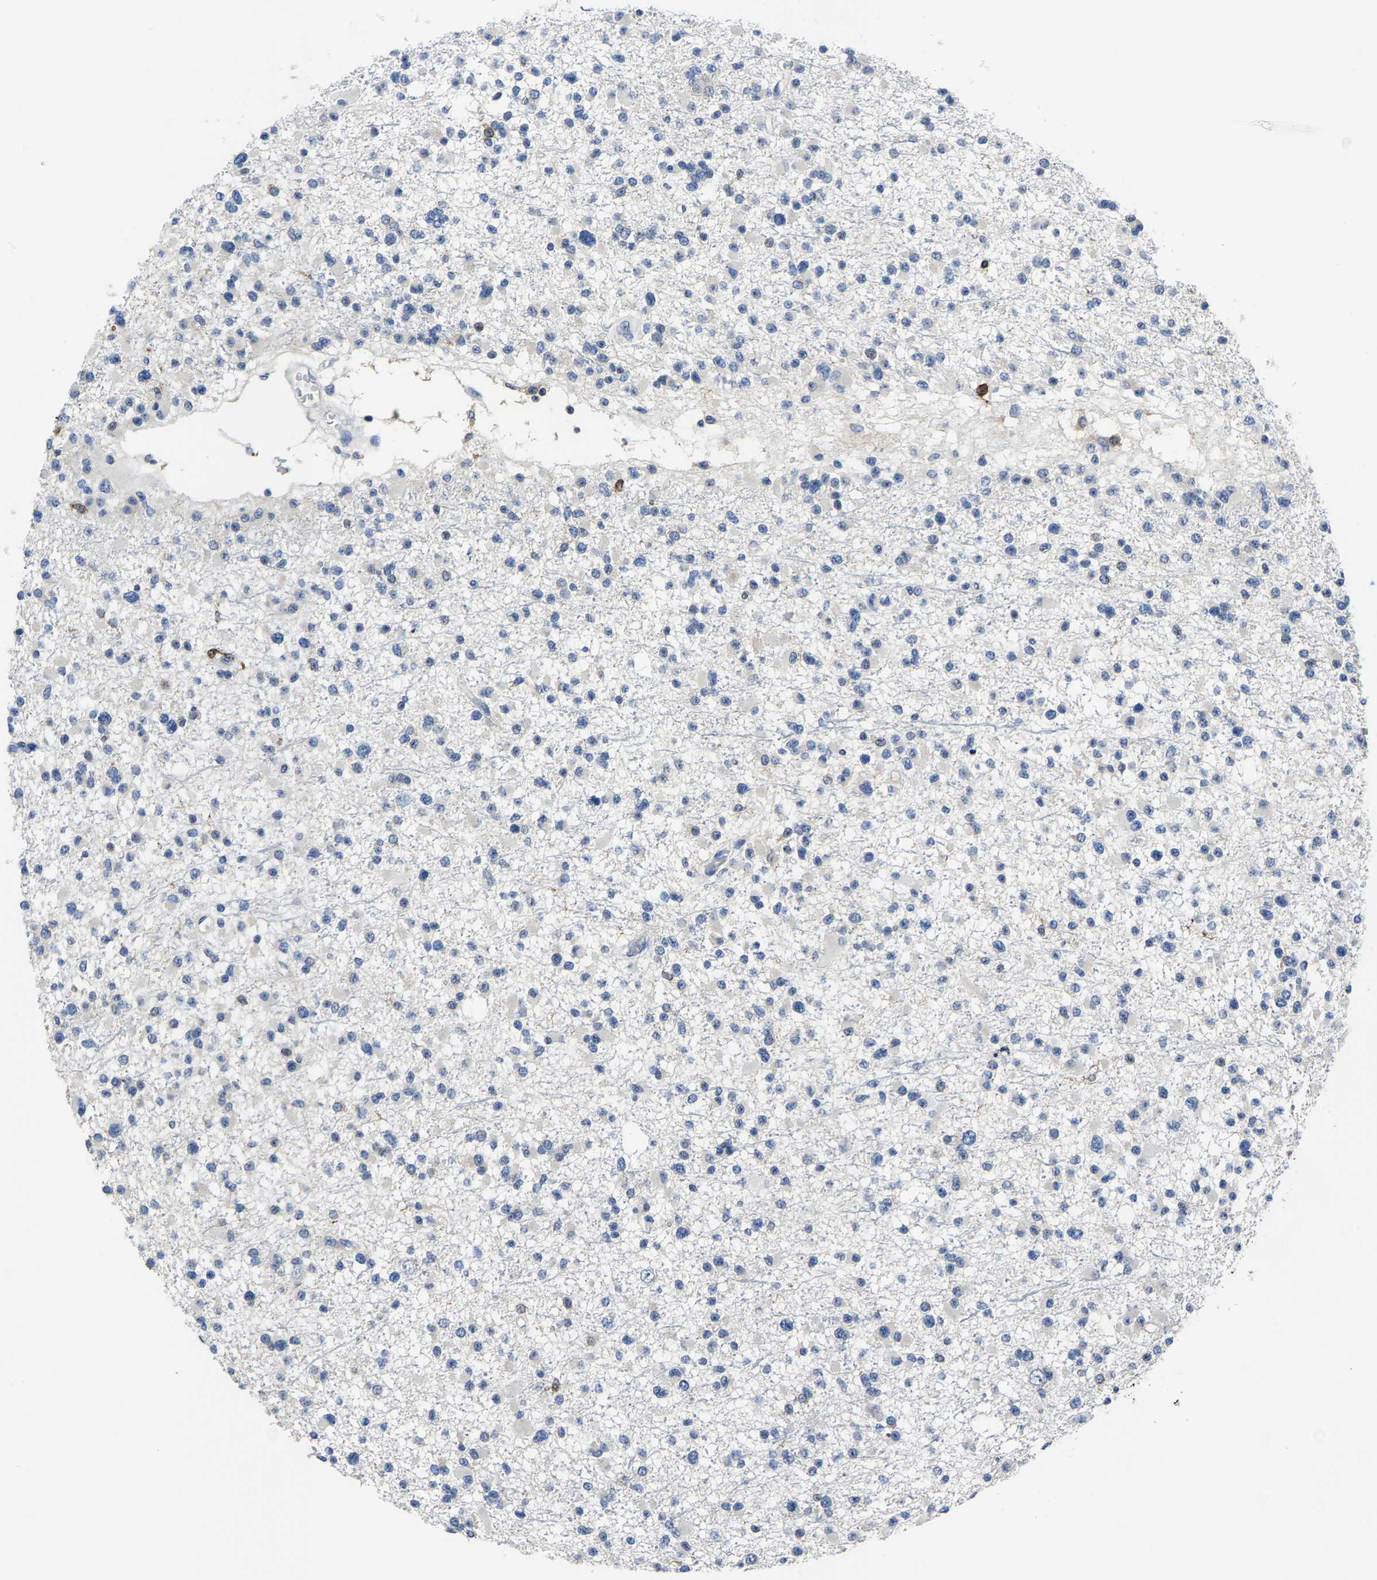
{"staining": {"intensity": "negative", "quantity": "none", "location": "none"}, "tissue": "glioma", "cell_type": "Tumor cells", "image_type": "cancer", "snomed": [{"axis": "morphology", "description": "Glioma, malignant, Low grade"}, {"axis": "topography", "description": "Brain"}], "caption": "High magnification brightfield microscopy of glioma stained with DAB (3,3'-diaminobenzidine) (brown) and counterstained with hematoxylin (blue): tumor cells show no significant expression. Nuclei are stained in blue.", "gene": "AGBL3", "patient": {"sex": "female", "age": 22}}